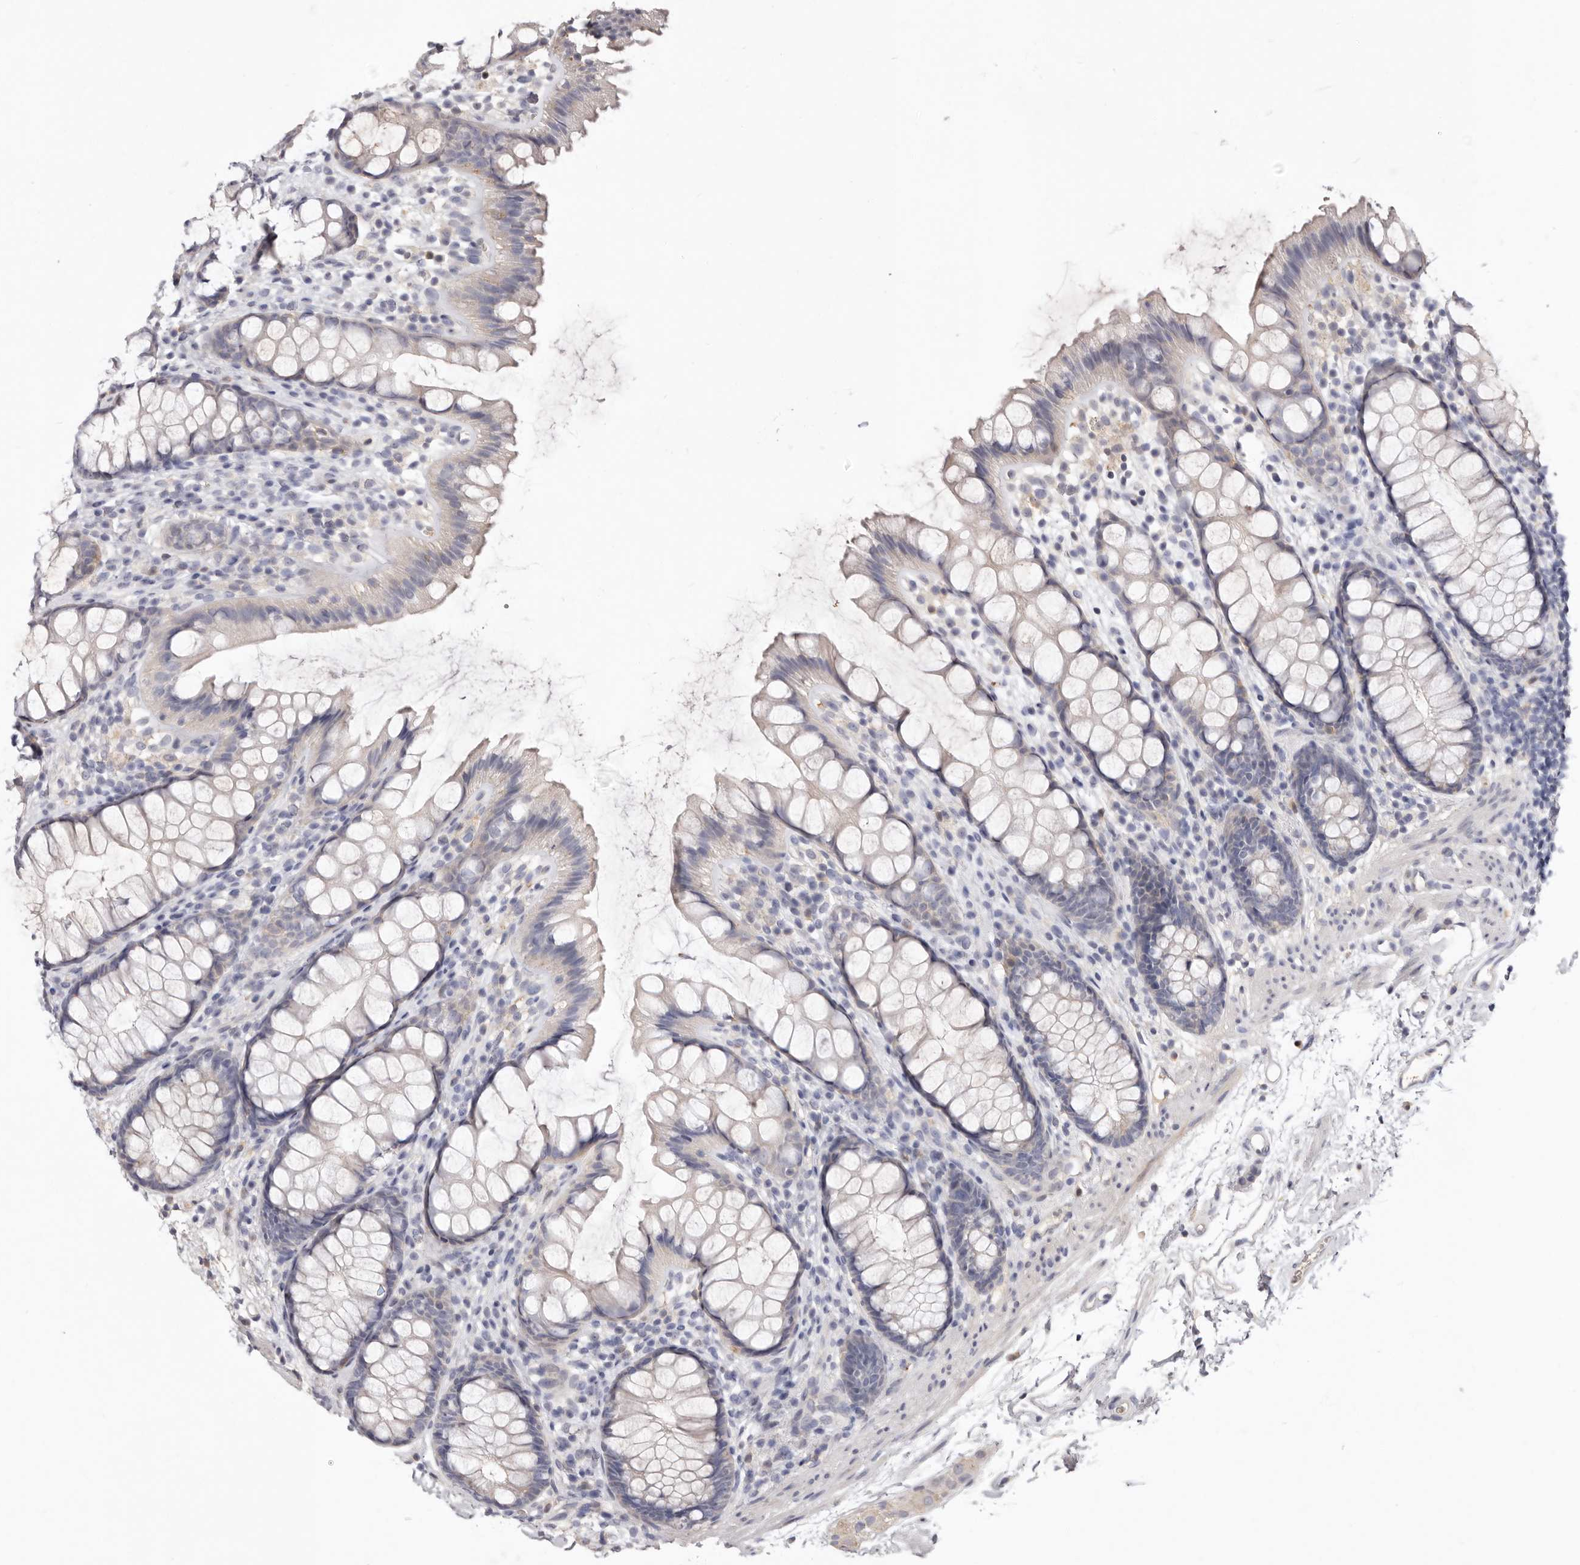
{"staining": {"intensity": "negative", "quantity": "none", "location": "none"}, "tissue": "rectum", "cell_type": "Glandular cells", "image_type": "normal", "snomed": [{"axis": "morphology", "description": "Normal tissue, NOS"}, {"axis": "topography", "description": "Rectum"}], "caption": "Immunohistochemistry (IHC) histopathology image of normal rectum stained for a protein (brown), which exhibits no positivity in glandular cells.", "gene": "LMLN", "patient": {"sex": "female", "age": 65}}